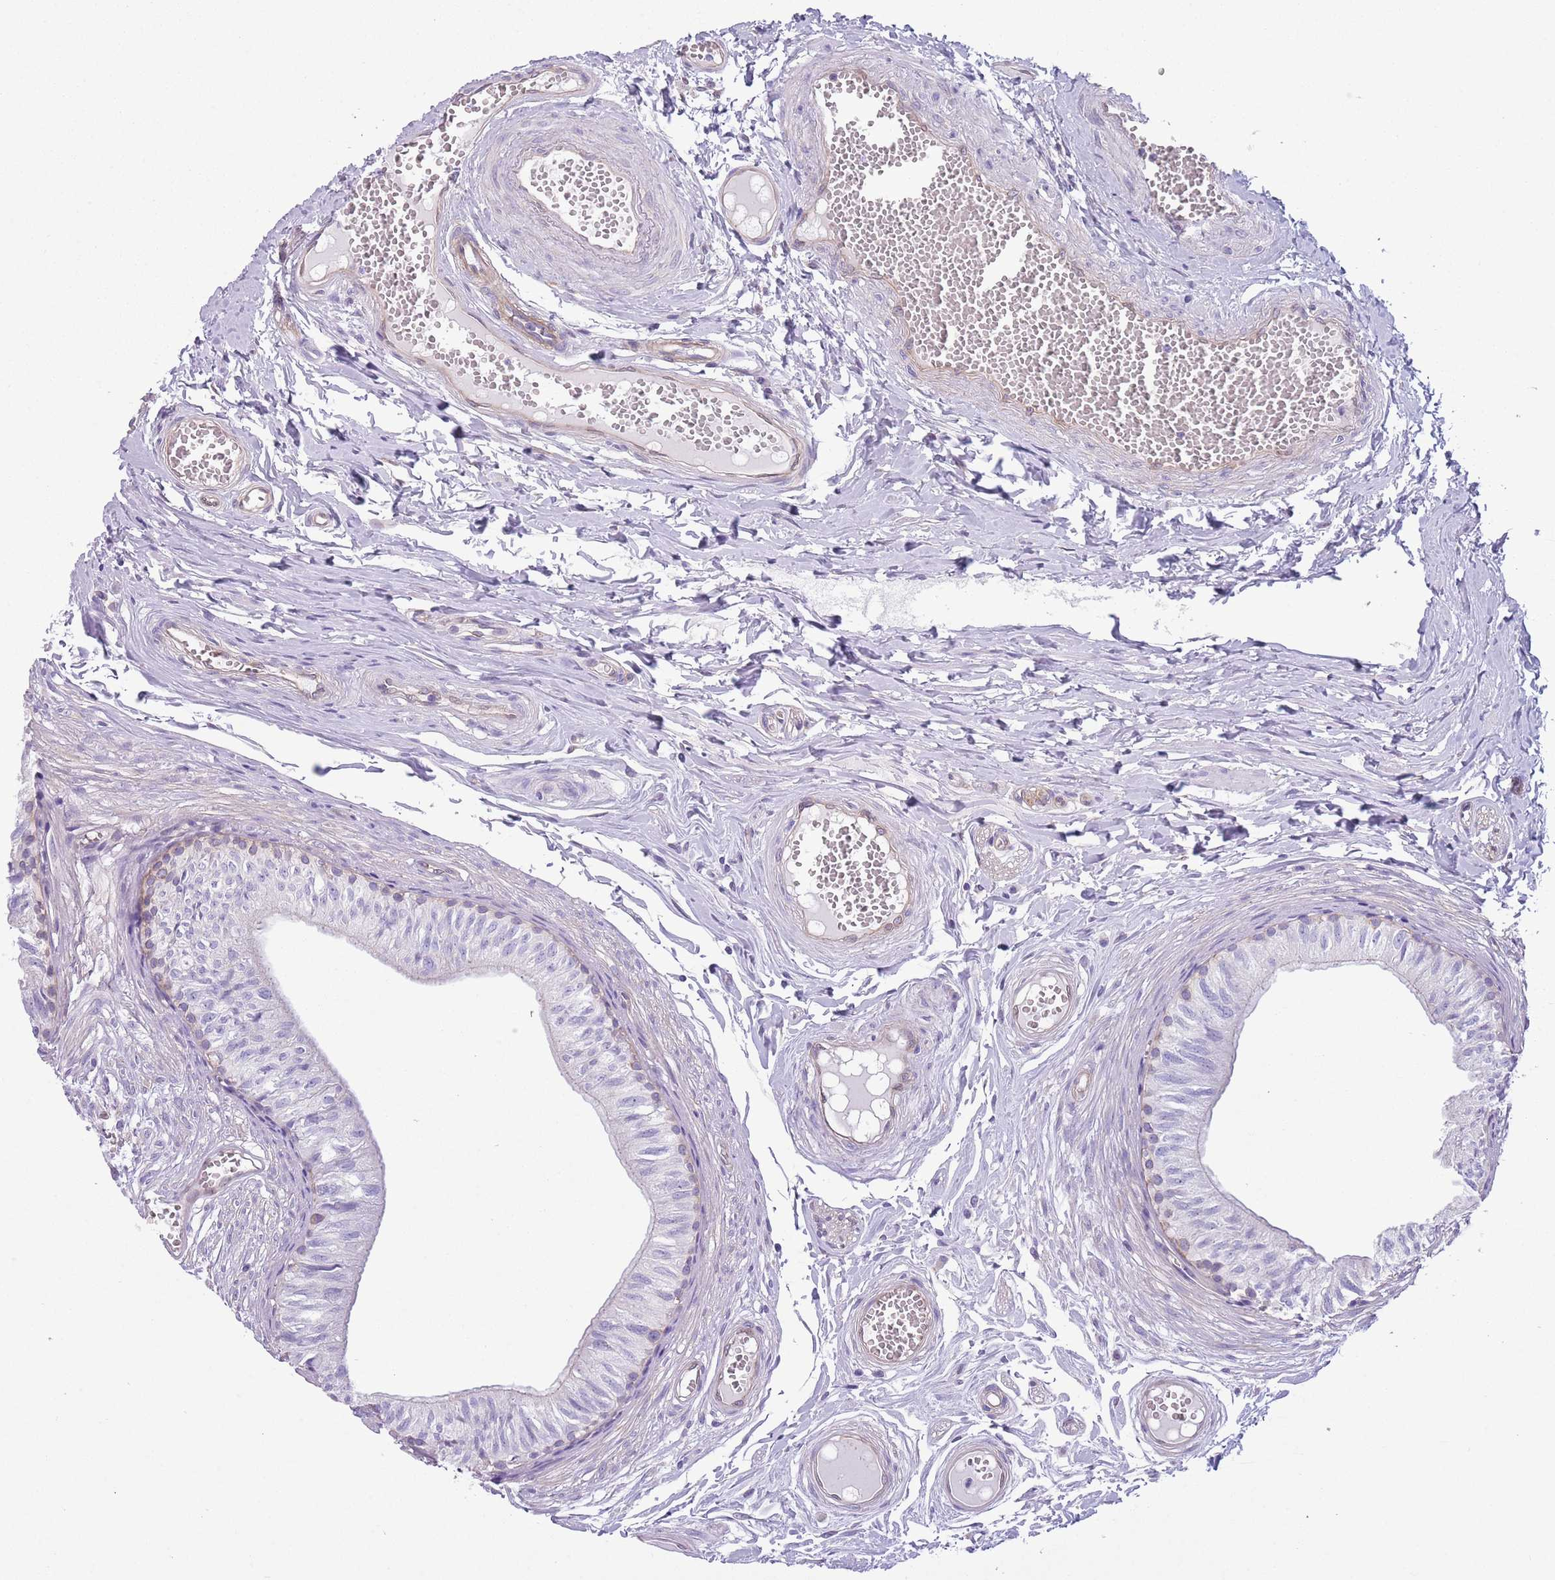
{"staining": {"intensity": "negative", "quantity": "none", "location": "none"}, "tissue": "epididymis", "cell_type": "Glandular cells", "image_type": "normal", "snomed": [{"axis": "morphology", "description": "Normal tissue, NOS"}, {"axis": "topography", "description": "Epididymis"}], "caption": "Glandular cells show no significant protein staining in normal epididymis.", "gene": "RBP3", "patient": {"sex": "male", "age": 37}}